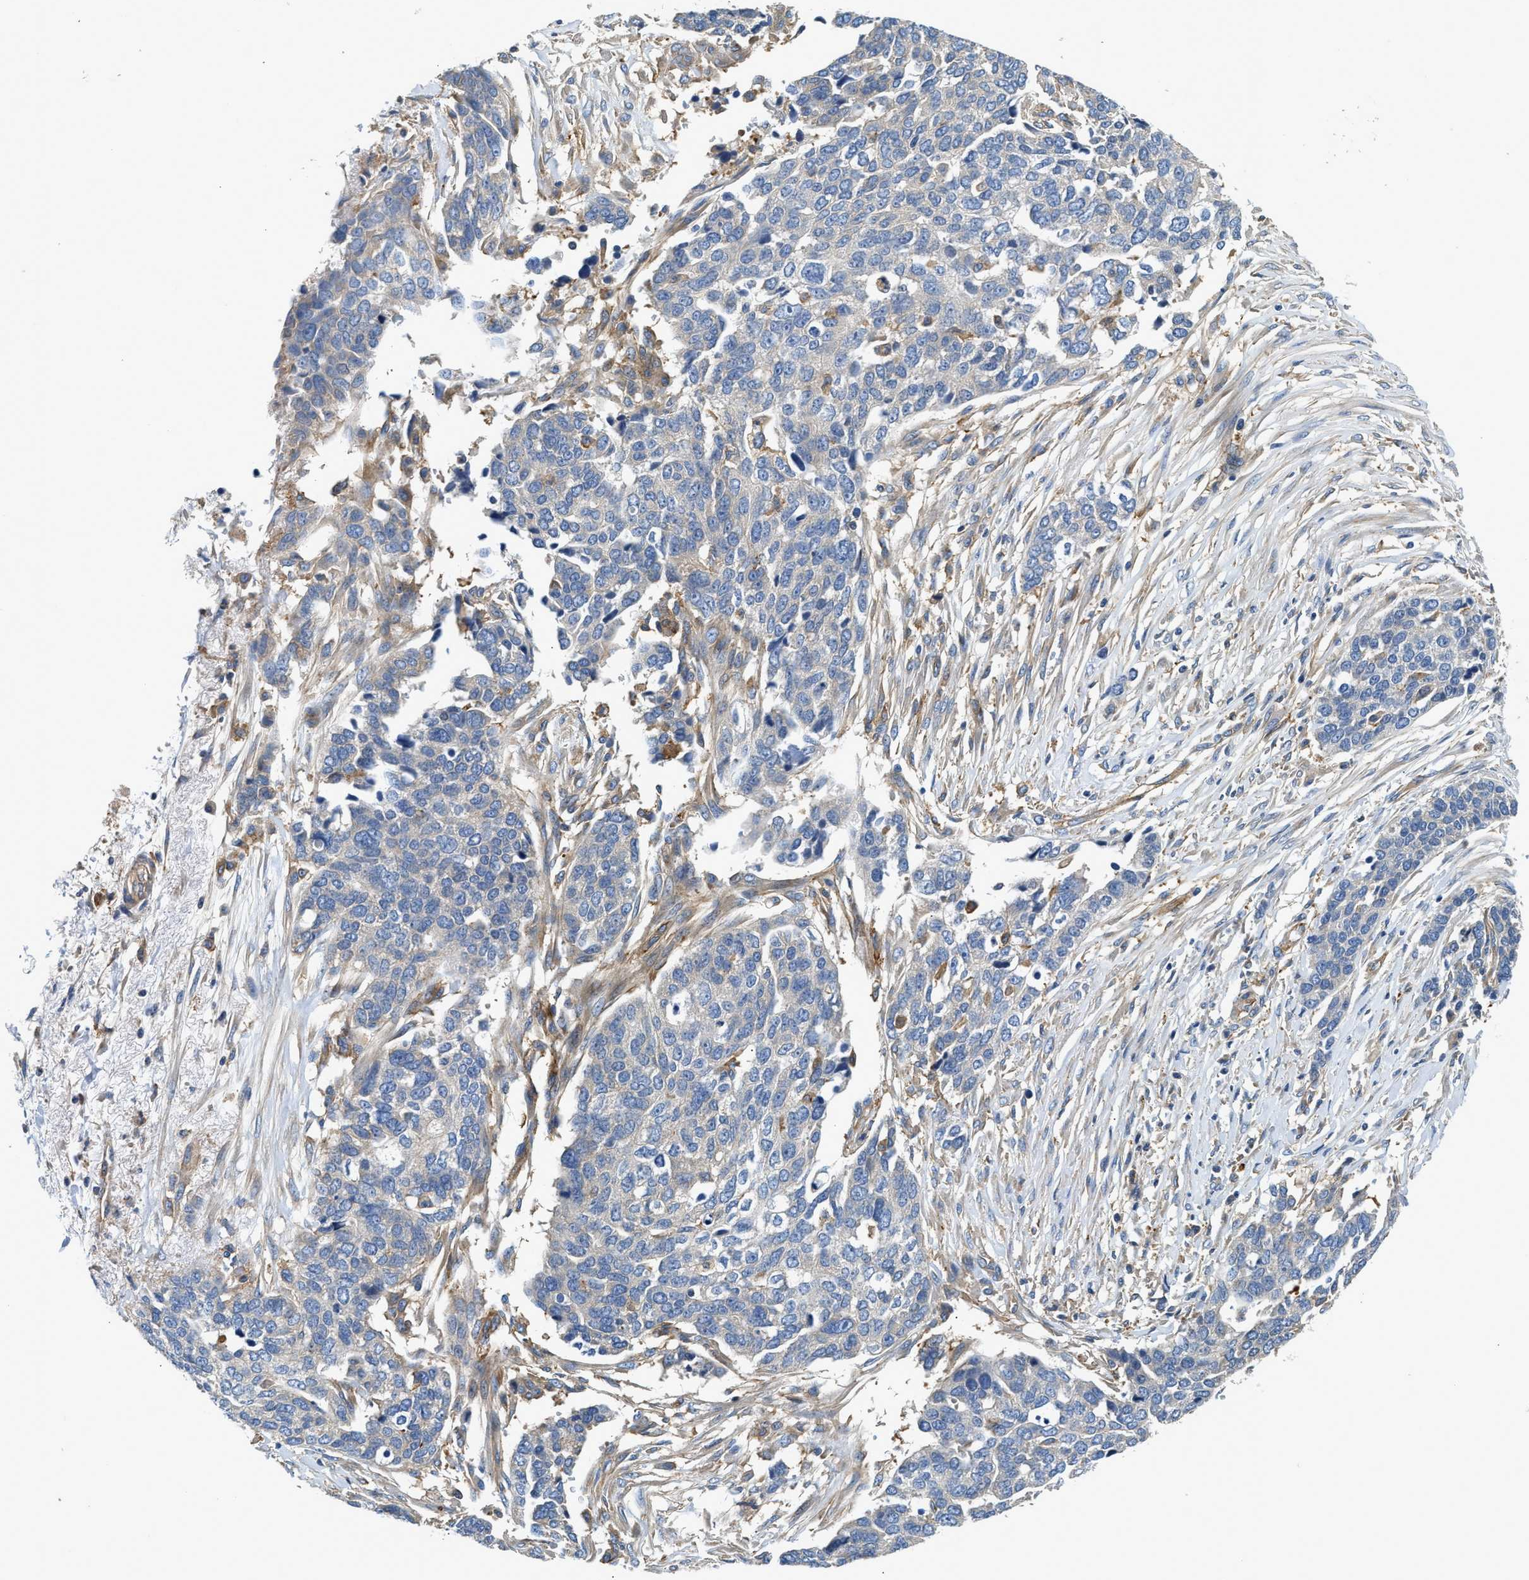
{"staining": {"intensity": "negative", "quantity": "none", "location": "none"}, "tissue": "ovarian cancer", "cell_type": "Tumor cells", "image_type": "cancer", "snomed": [{"axis": "morphology", "description": "Cystadenocarcinoma, serous, NOS"}, {"axis": "topography", "description": "Ovary"}], "caption": "Immunohistochemistry micrograph of ovarian cancer stained for a protein (brown), which demonstrates no staining in tumor cells.", "gene": "NSUN7", "patient": {"sex": "female", "age": 44}}